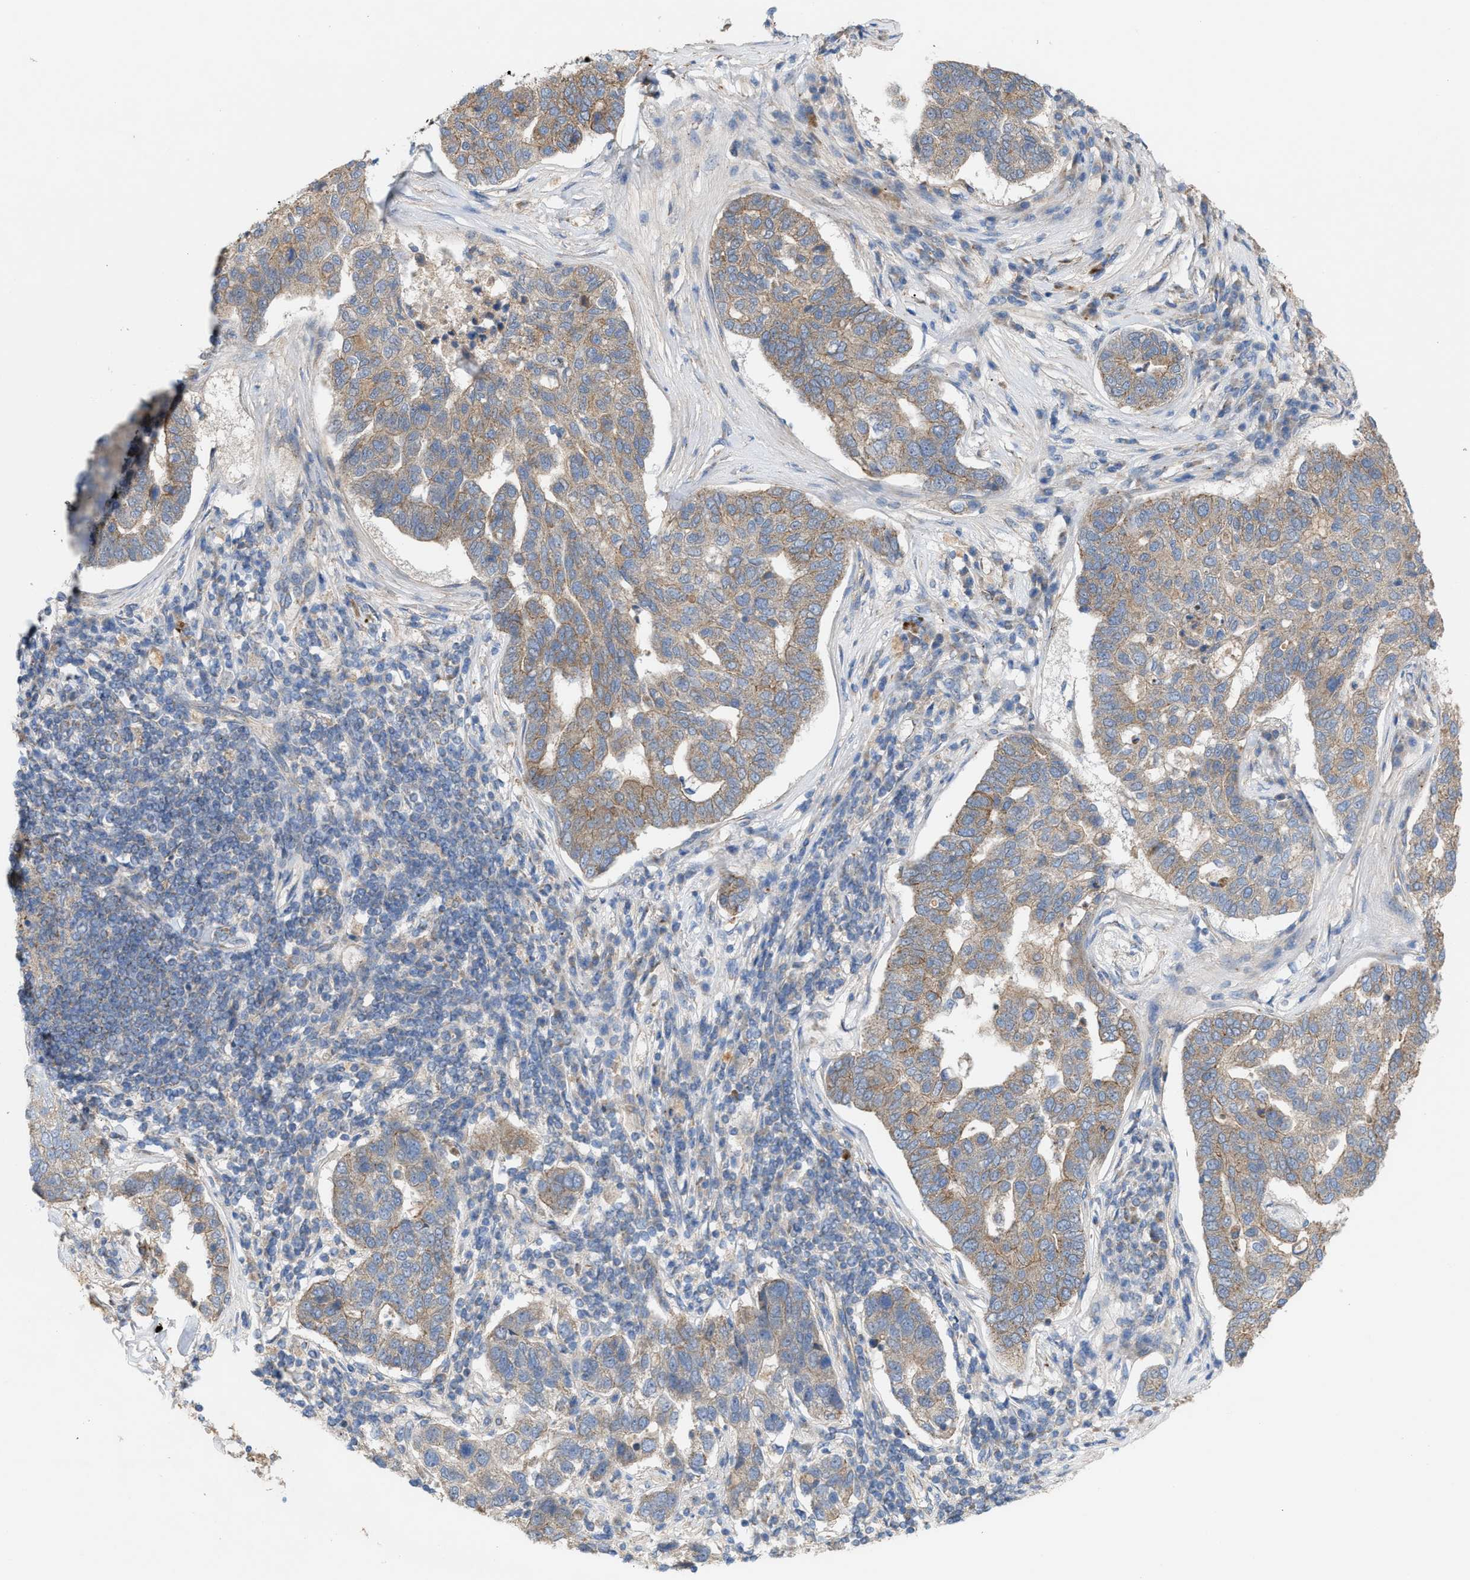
{"staining": {"intensity": "weak", "quantity": ">75%", "location": "cytoplasmic/membranous"}, "tissue": "pancreatic cancer", "cell_type": "Tumor cells", "image_type": "cancer", "snomed": [{"axis": "morphology", "description": "Adenocarcinoma, NOS"}, {"axis": "topography", "description": "Pancreas"}], "caption": "Human pancreatic cancer (adenocarcinoma) stained with a brown dye displays weak cytoplasmic/membranous positive staining in about >75% of tumor cells.", "gene": "OXSM", "patient": {"sex": "female", "age": 61}}